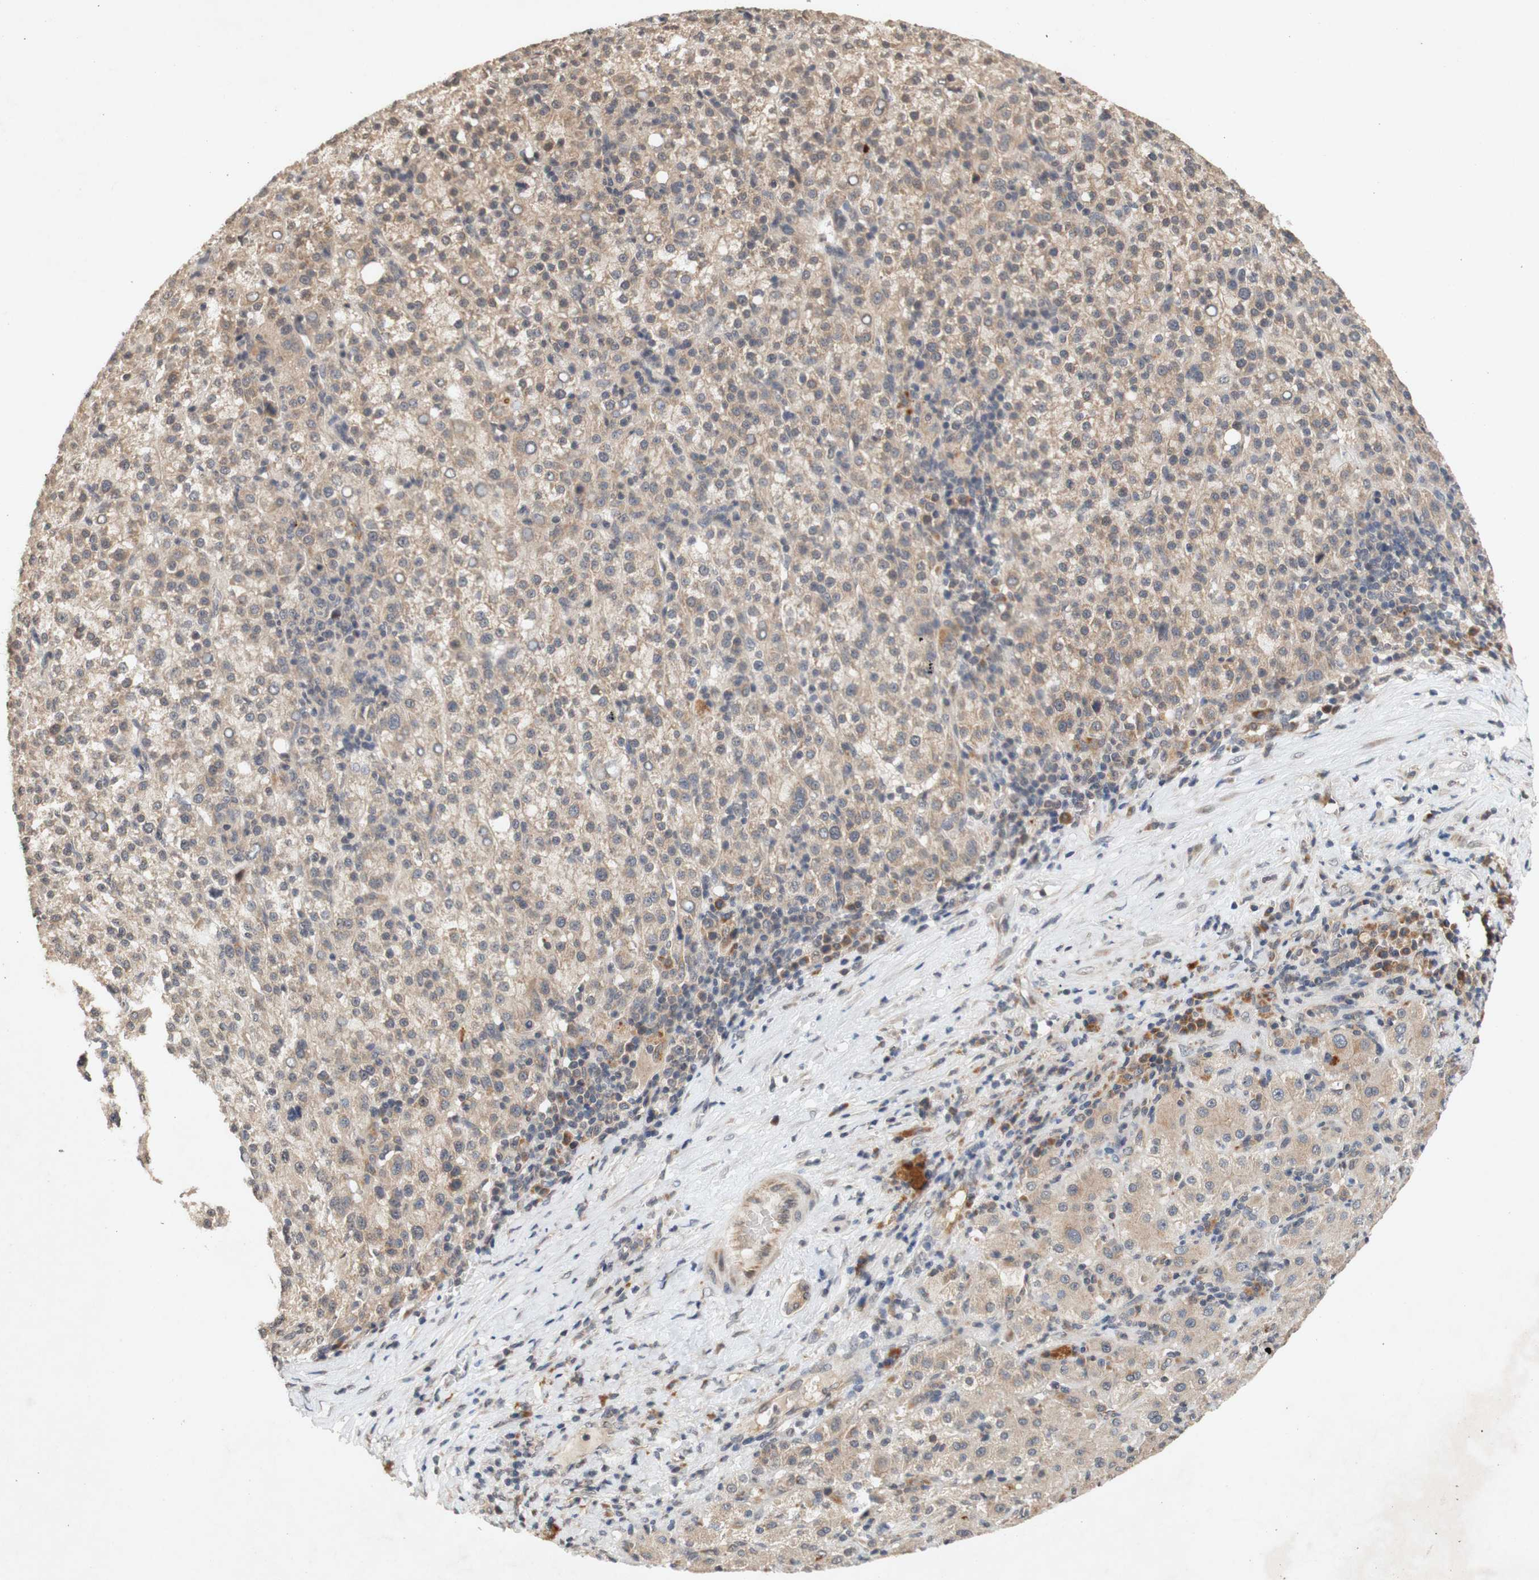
{"staining": {"intensity": "moderate", "quantity": ">75%", "location": "cytoplasmic/membranous"}, "tissue": "liver cancer", "cell_type": "Tumor cells", "image_type": "cancer", "snomed": [{"axis": "morphology", "description": "Carcinoma, Hepatocellular, NOS"}, {"axis": "topography", "description": "Liver"}], "caption": "A photomicrograph showing moderate cytoplasmic/membranous staining in approximately >75% of tumor cells in liver cancer (hepatocellular carcinoma), as visualized by brown immunohistochemical staining.", "gene": "PIN1", "patient": {"sex": "female", "age": 58}}